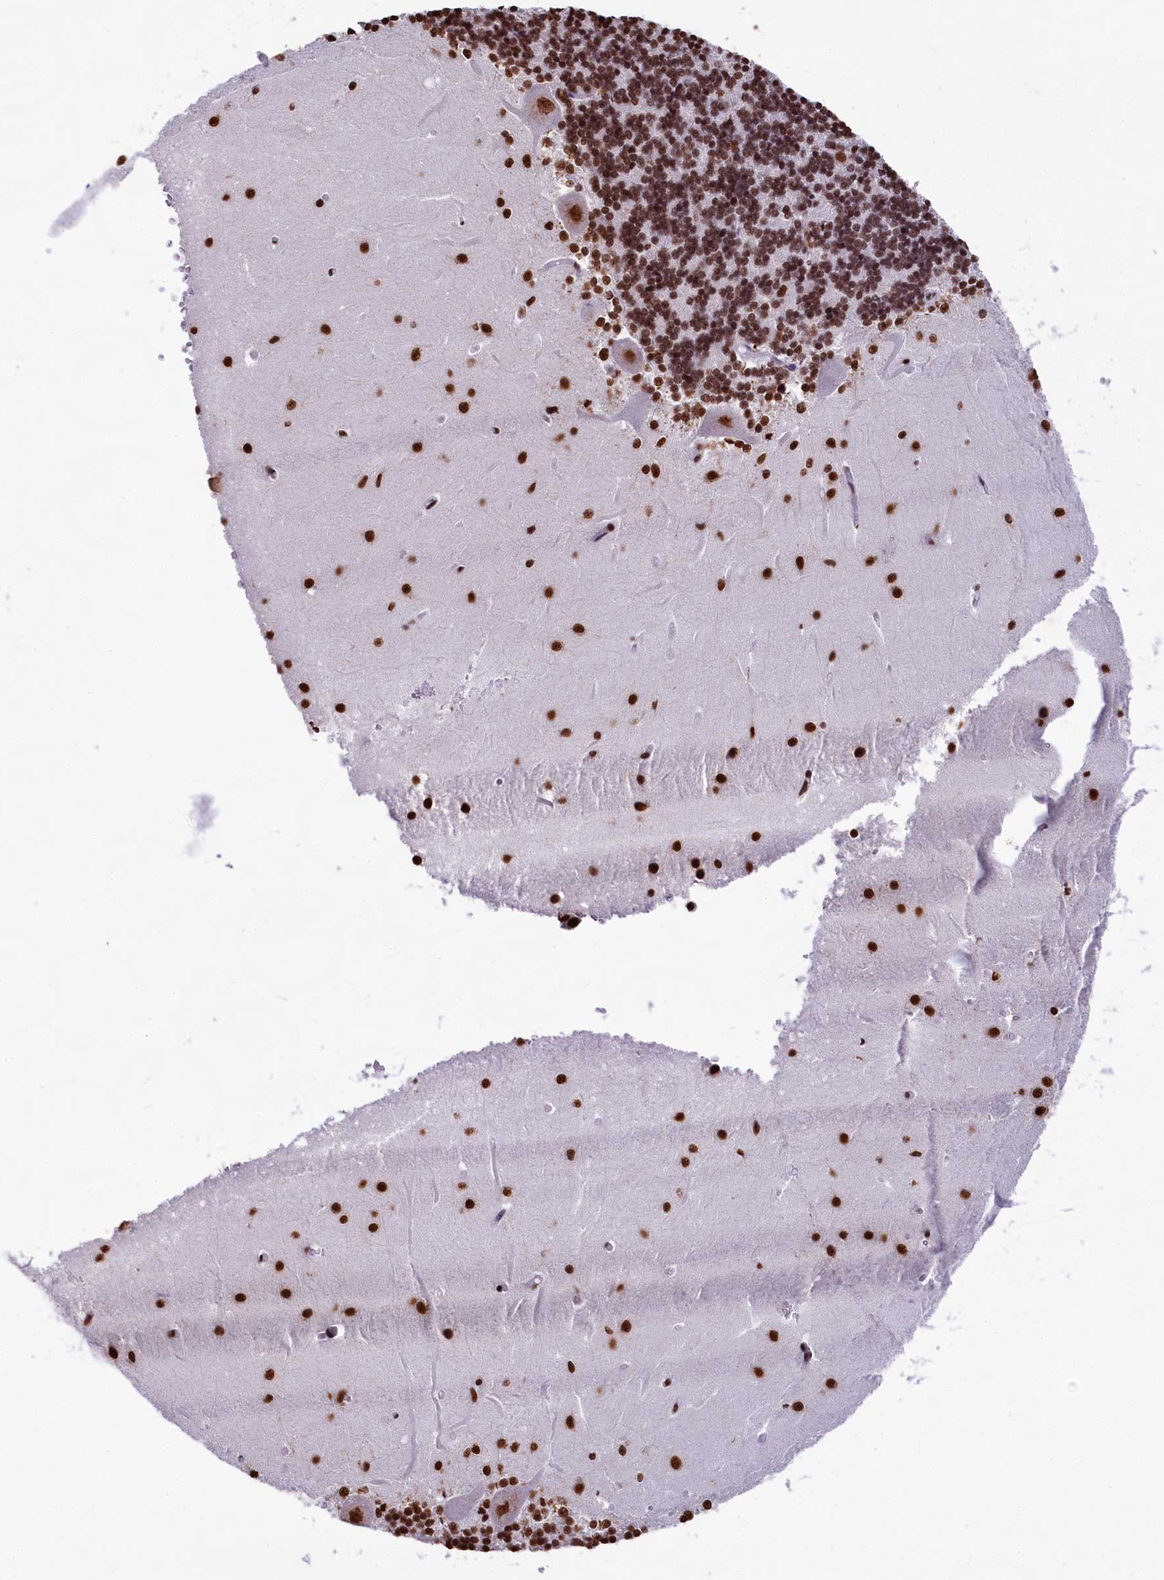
{"staining": {"intensity": "strong", "quantity": ">75%", "location": "nuclear"}, "tissue": "cerebellum", "cell_type": "Cells in granular layer", "image_type": "normal", "snomed": [{"axis": "morphology", "description": "Normal tissue, NOS"}, {"axis": "topography", "description": "Cerebellum"}], "caption": "A high-resolution histopathology image shows IHC staining of unremarkable cerebellum, which demonstrates strong nuclear staining in about >75% of cells in granular layer.", "gene": "SNRPD2", "patient": {"sex": "male", "age": 37}}